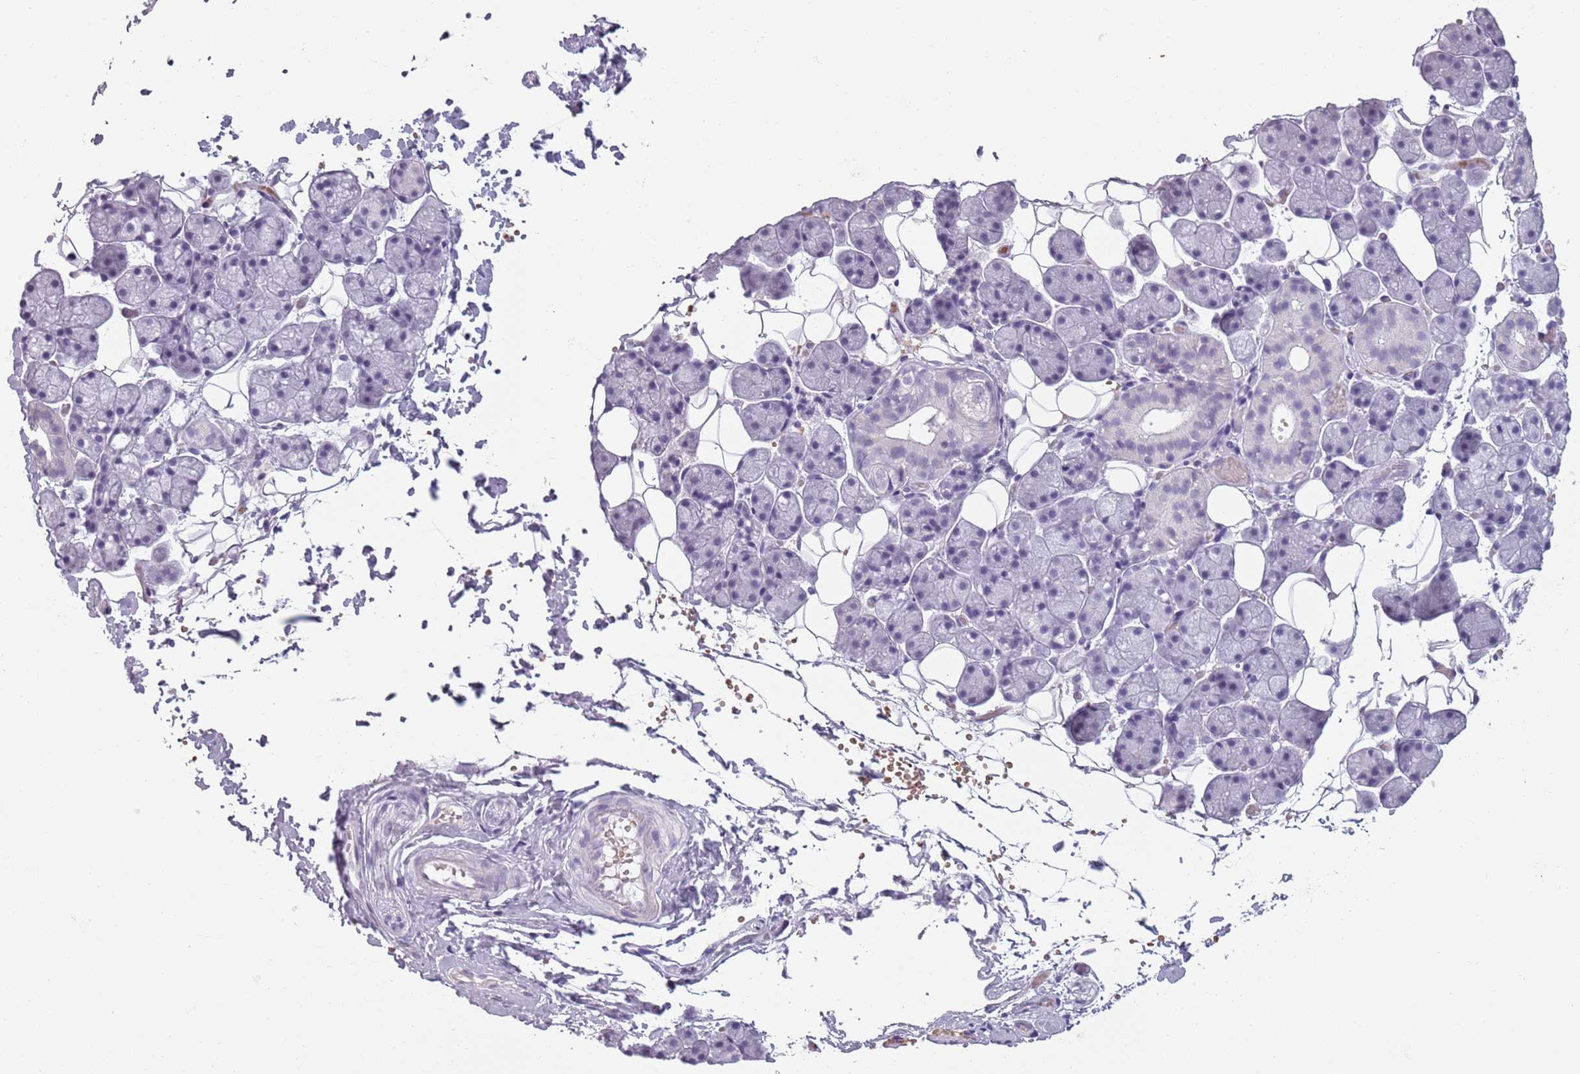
{"staining": {"intensity": "negative", "quantity": "none", "location": "none"}, "tissue": "salivary gland", "cell_type": "Glandular cells", "image_type": "normal", "snomed": [{"axis": "morphology", "description": "Normal tissue, NOS"}, {"axis": "topography", "description": "Salivary gland"}], "caption": "IHC of normal human salivary gland shows no expression in glandular cells. The staining is performed using DAB (3,3'-diaminobenzidine) brown chromogen with nuclei counter-stained in using hematoxylin.", "gene": "PIEZO1", "patient": {"sex": "female", "age": 33}}